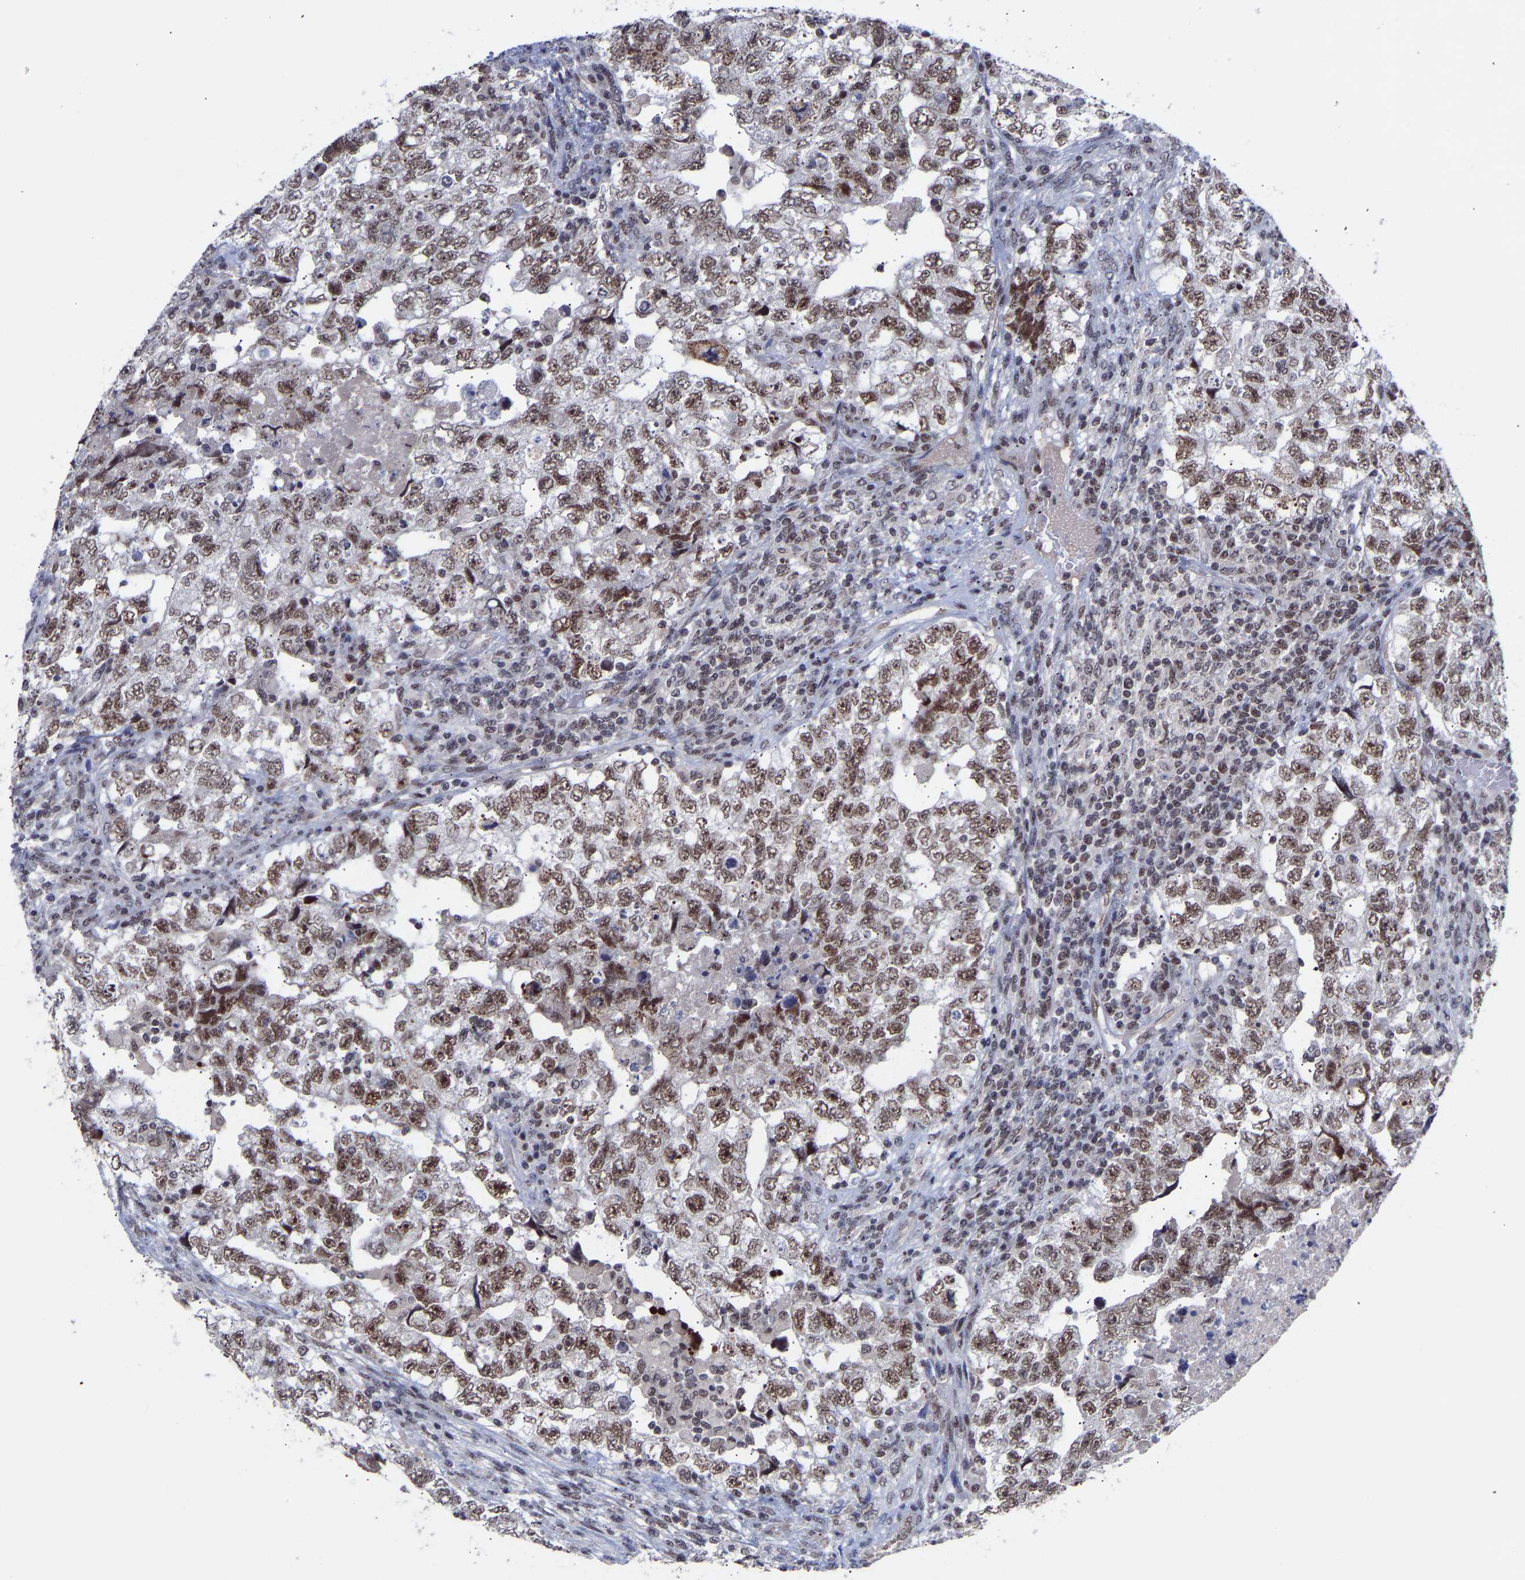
{"staining": {"intensity": "moderate", "quantity": ">75%", "location": "nuclear"}, "tissue": "testis cancer", "cell_type": "Tumor cells", "image_type": "cancer", "snomed": [{"axis": "morphology", "description": "Carcinoma, Embryonal, NOS"}, {"axis": "topography", "description": "Testis"}], "caption": "The histopathology image shows staining of testis cancer (embryonal carcinoma), revealing moderate nuclear protein staining (brown color) within tumor cells.", "gene": "RBM15", "patient": {"sex": "male", "age": 36}}